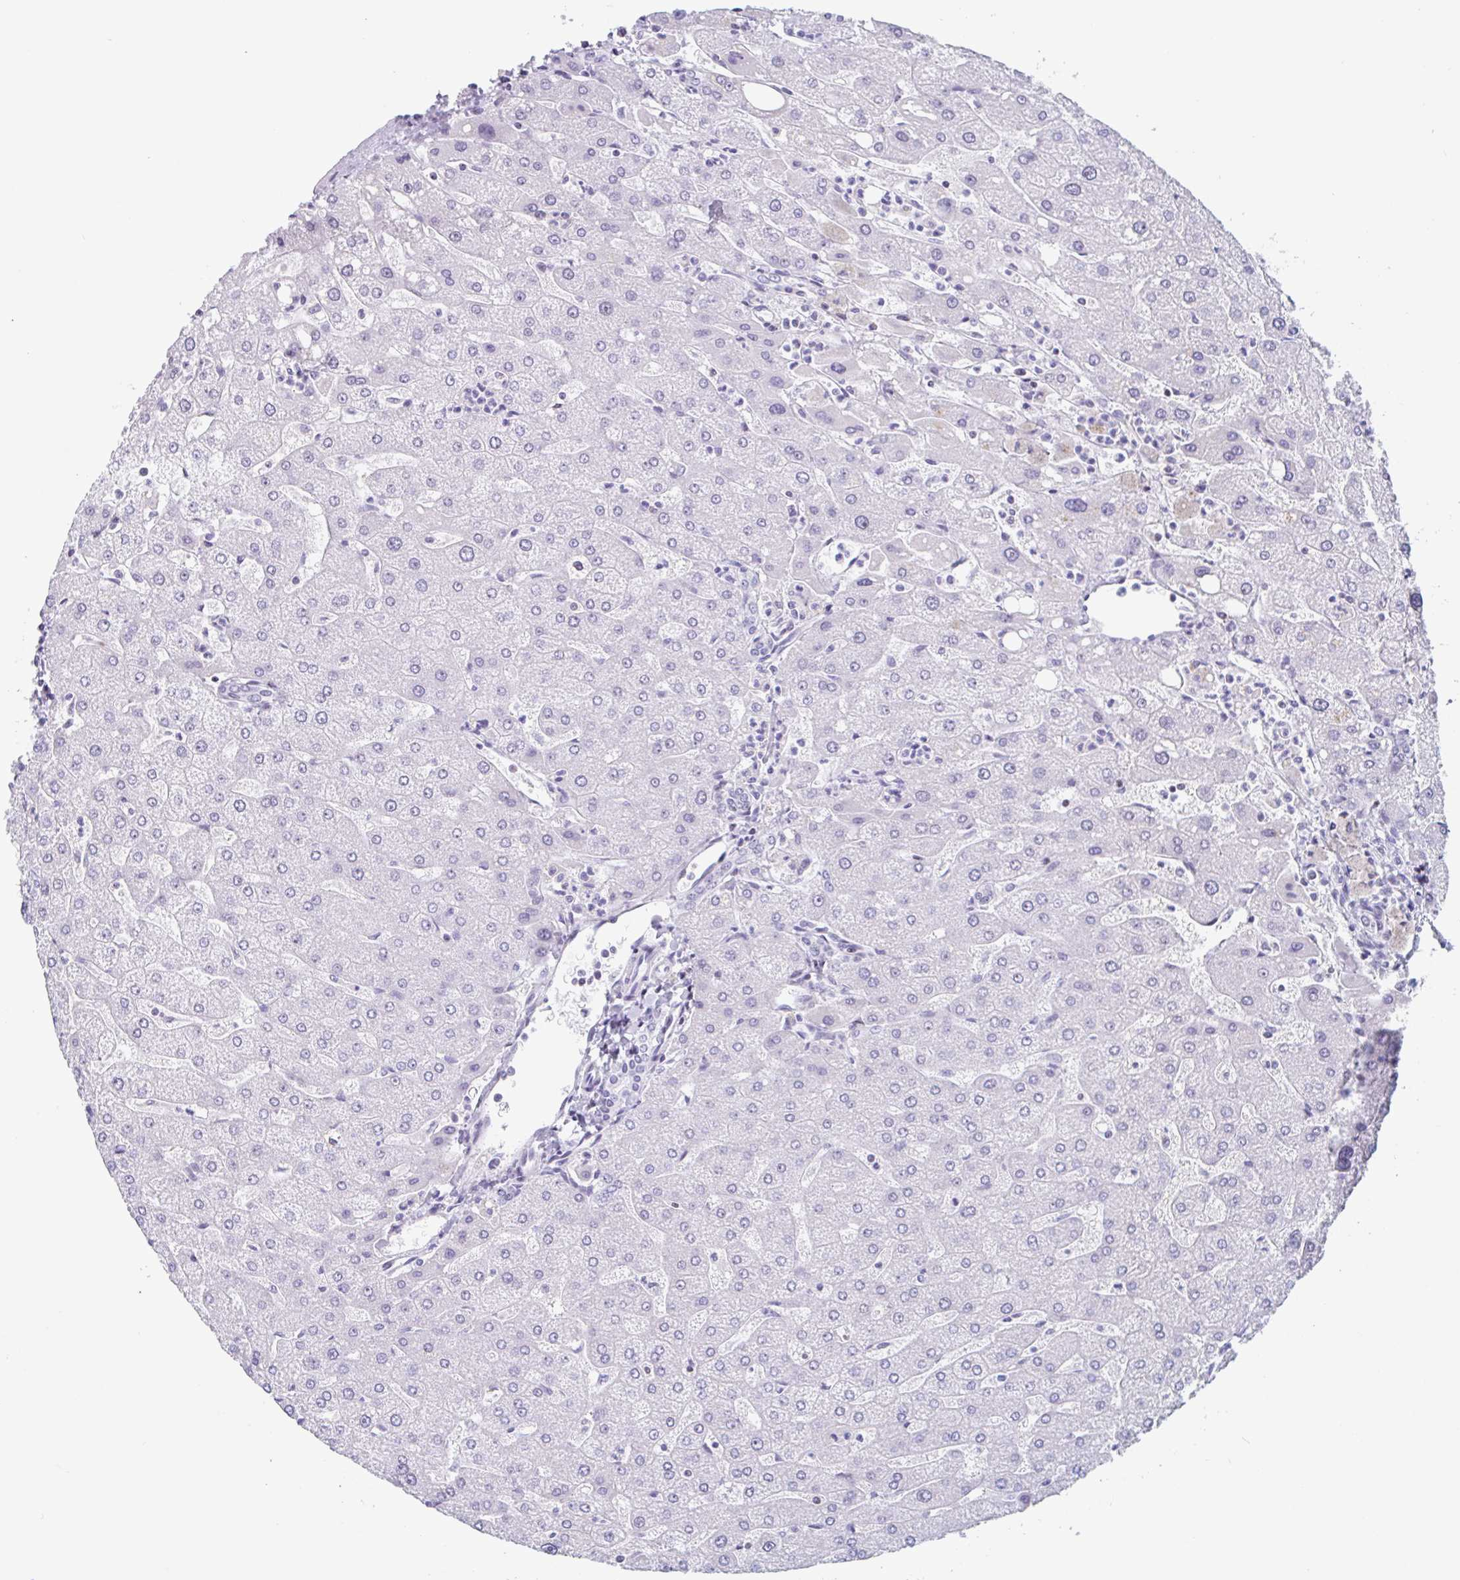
{"staining": {"intensity": "moderate", "quantity": "<25%", "location": "nuclear"}, "tissue": "liver", "cell_type": "Cholangiocytes", "image_type": "normal", "snomed": [{"axis": "morphology", "description": "Normal tissue, NOS"}, {"axis": "topography", "description": "Liver"}], "caption": "Normal liver was stained to show a protein in brown. There is low levels of moderate nuclear staining in approximately <25% of cholangiocytes.", "gene": "LENG9", "patient": {"sex": "male", "age": 67}}